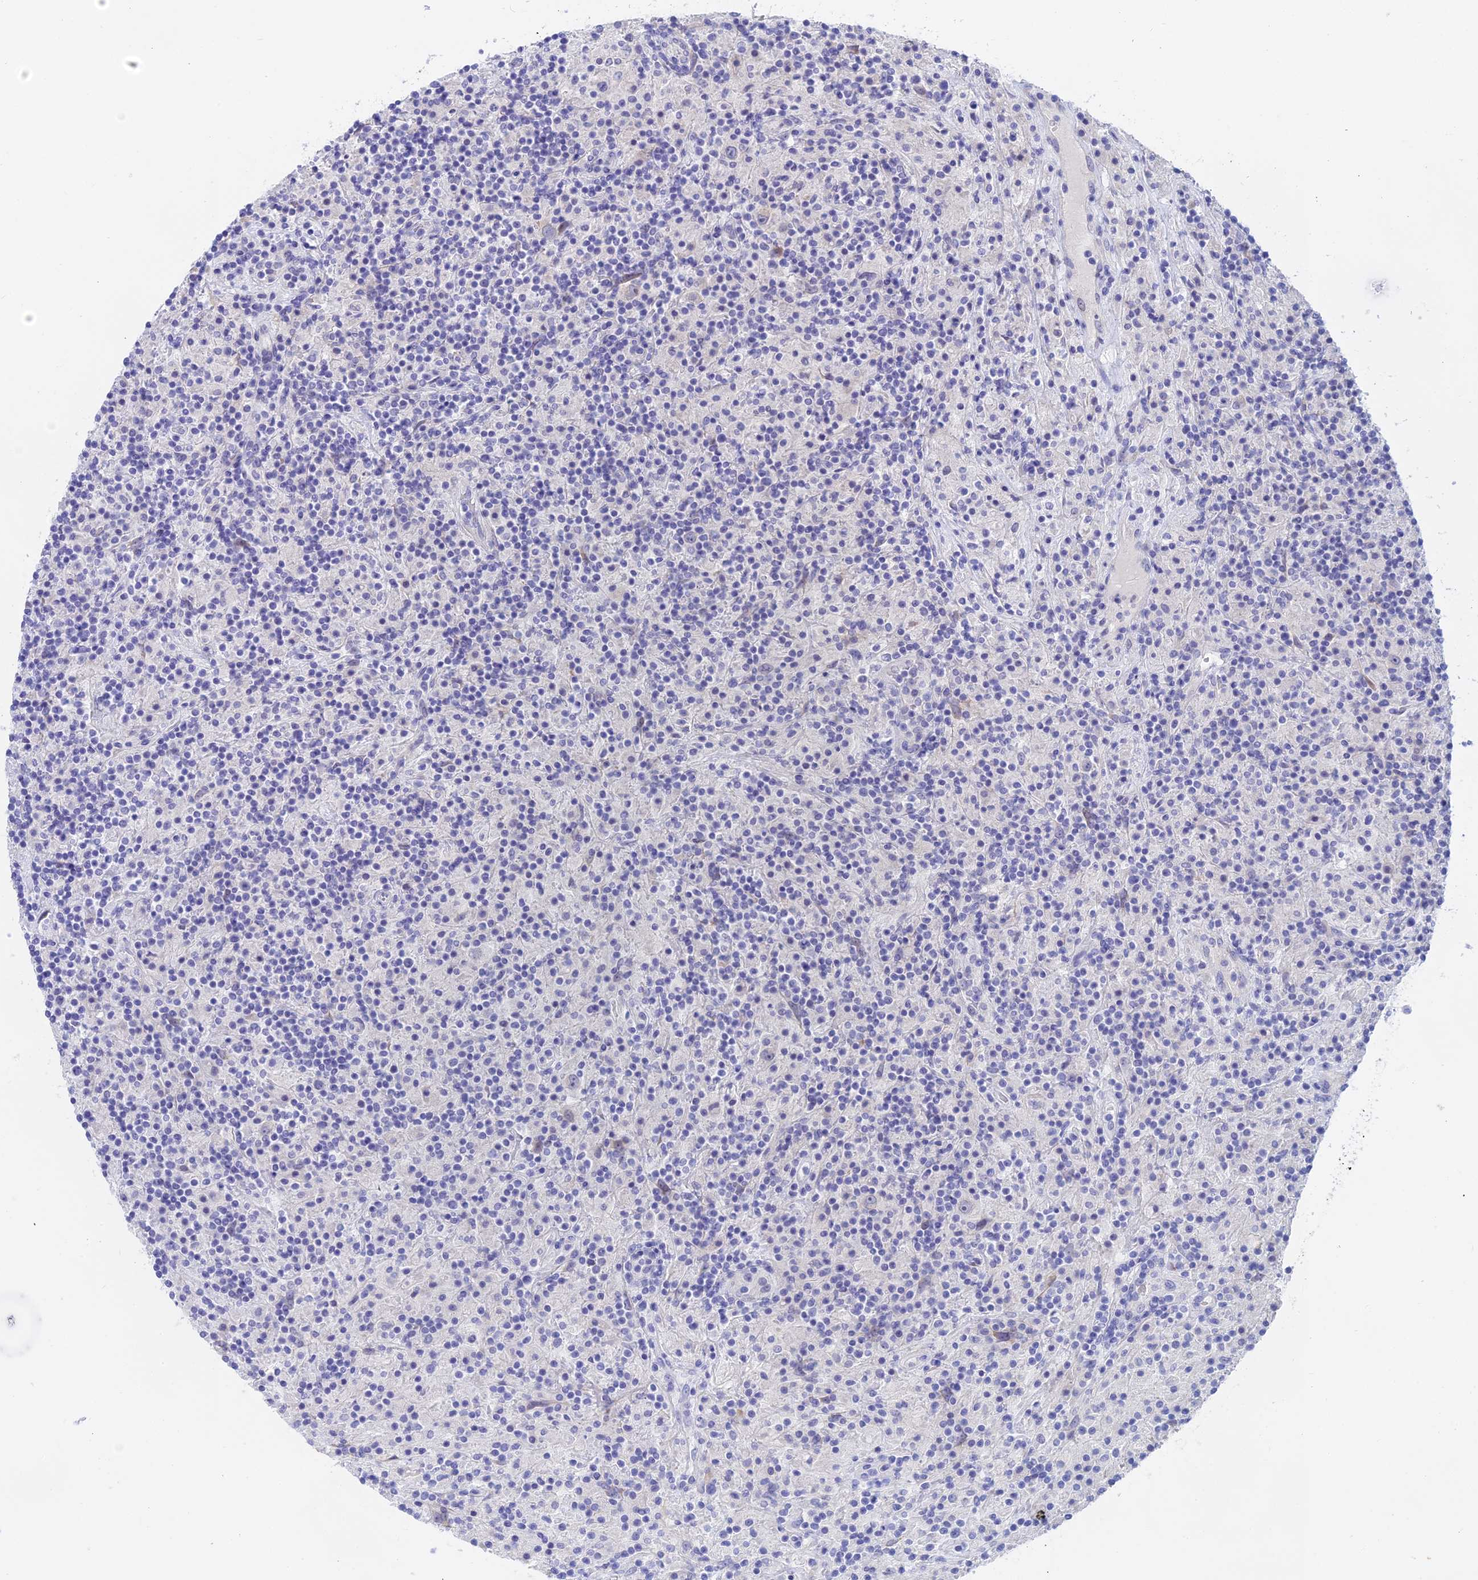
{"staining": {"intensity": "negative", "quantity": "none", "location": "none"}, "tissue": "lymphoma", "cell_type": "Tumor cells", "image_type": "cancer", "snomed": [{"axis": "morphology", "description": "Hodgkin's disease, NOS"}, {"axis": "topography", "description": "Lymph node"}], "caption": "Human Hodgkin's disease stained for a protein using IHC shows no staining in tumor cells.", "gene": "GLB1L", "patient": {"sex": "male", "age": 70}}